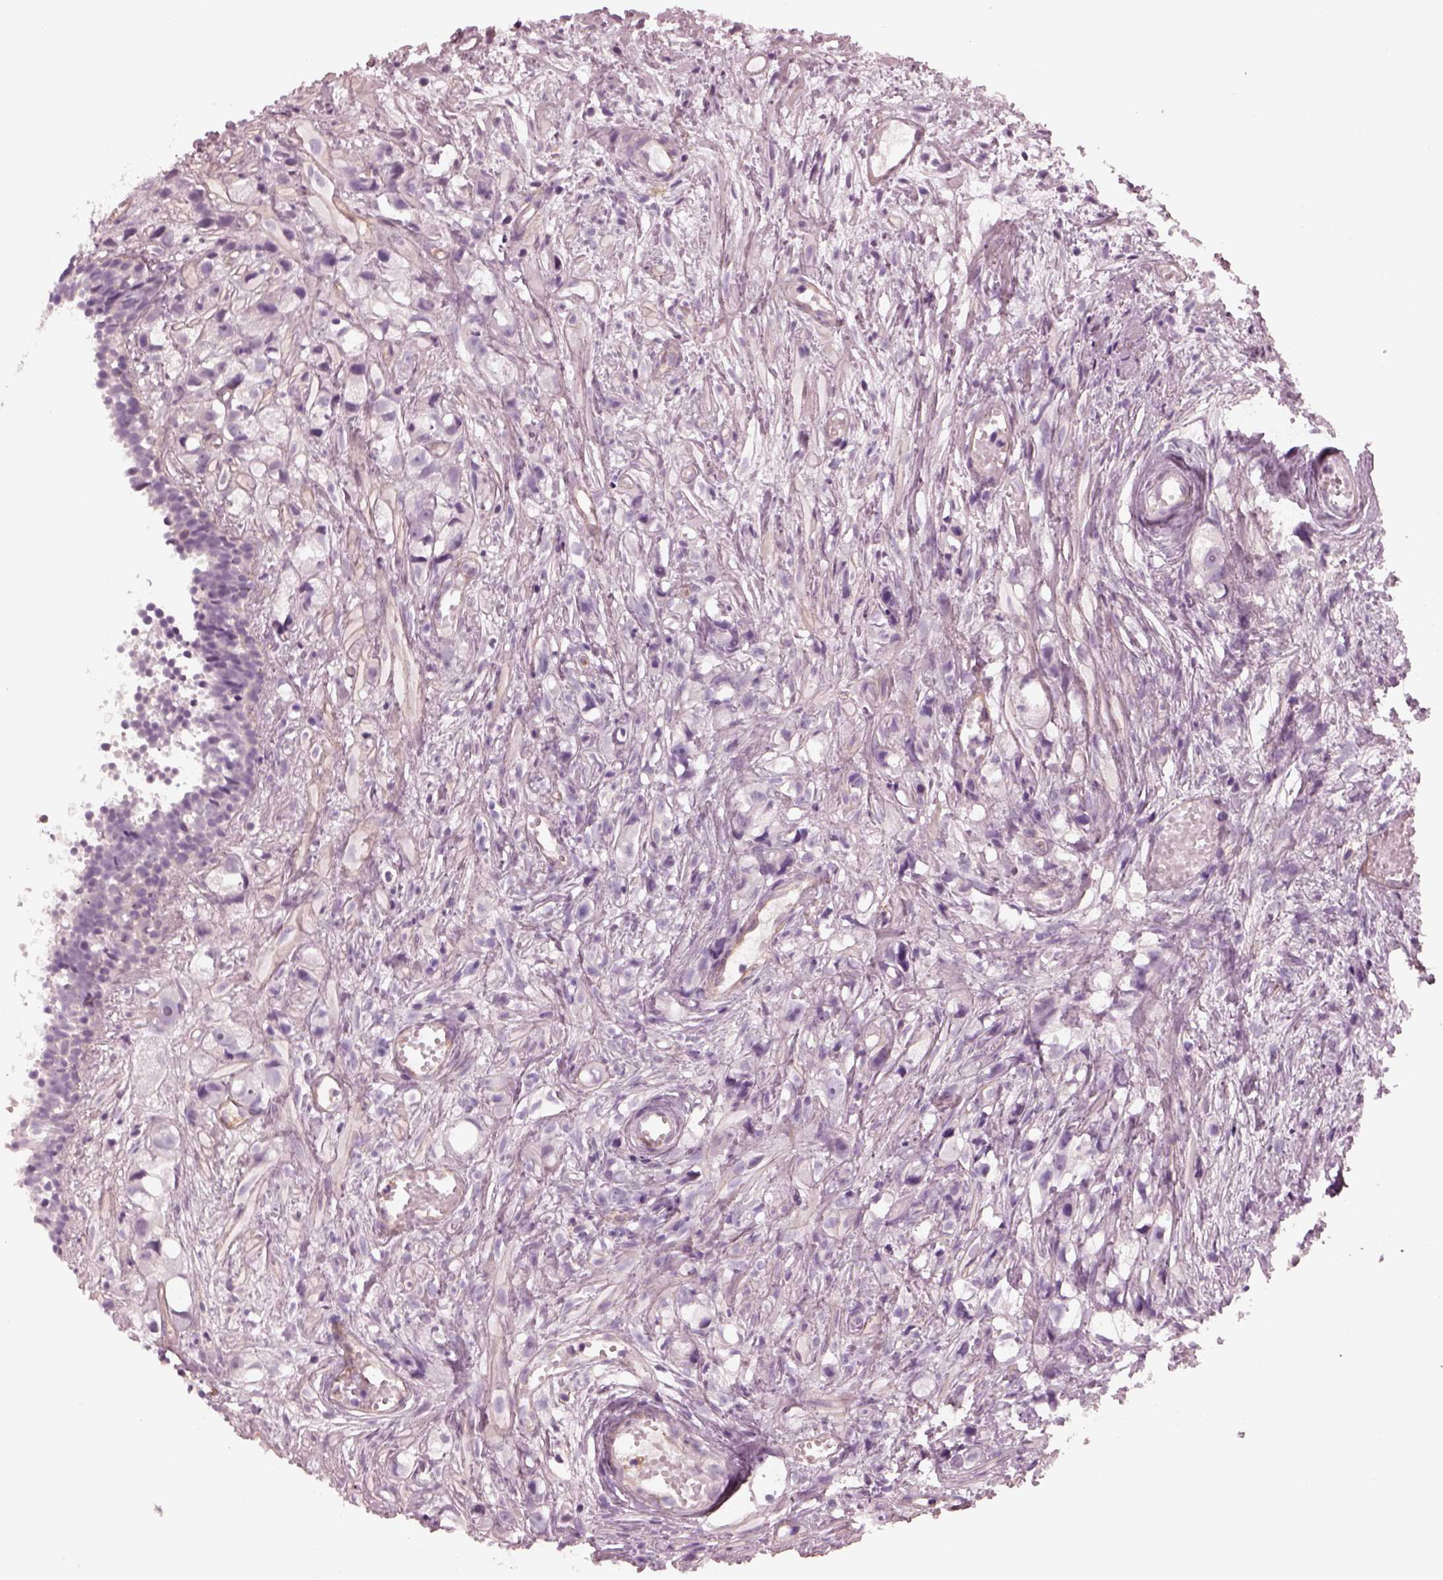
{"staining": {"intensity": "negative", "quantity": "none", "location": "none"}, "tissue": "prostate cancer", "cell_type": "Tumor cells", "image_type": "cancer", "snomed": [{"axis": "morphology", "description": "Adenocarcinoma, High grade"}, {"axis": "topography", "description": "Prostate"}], "caption": "DAB immunohistochemical staining of prostate cancer demonstrates no significant staining in tumor cells.", "gene": "EIF4E1B", "patient": {"sex": "male", "age": 75}}